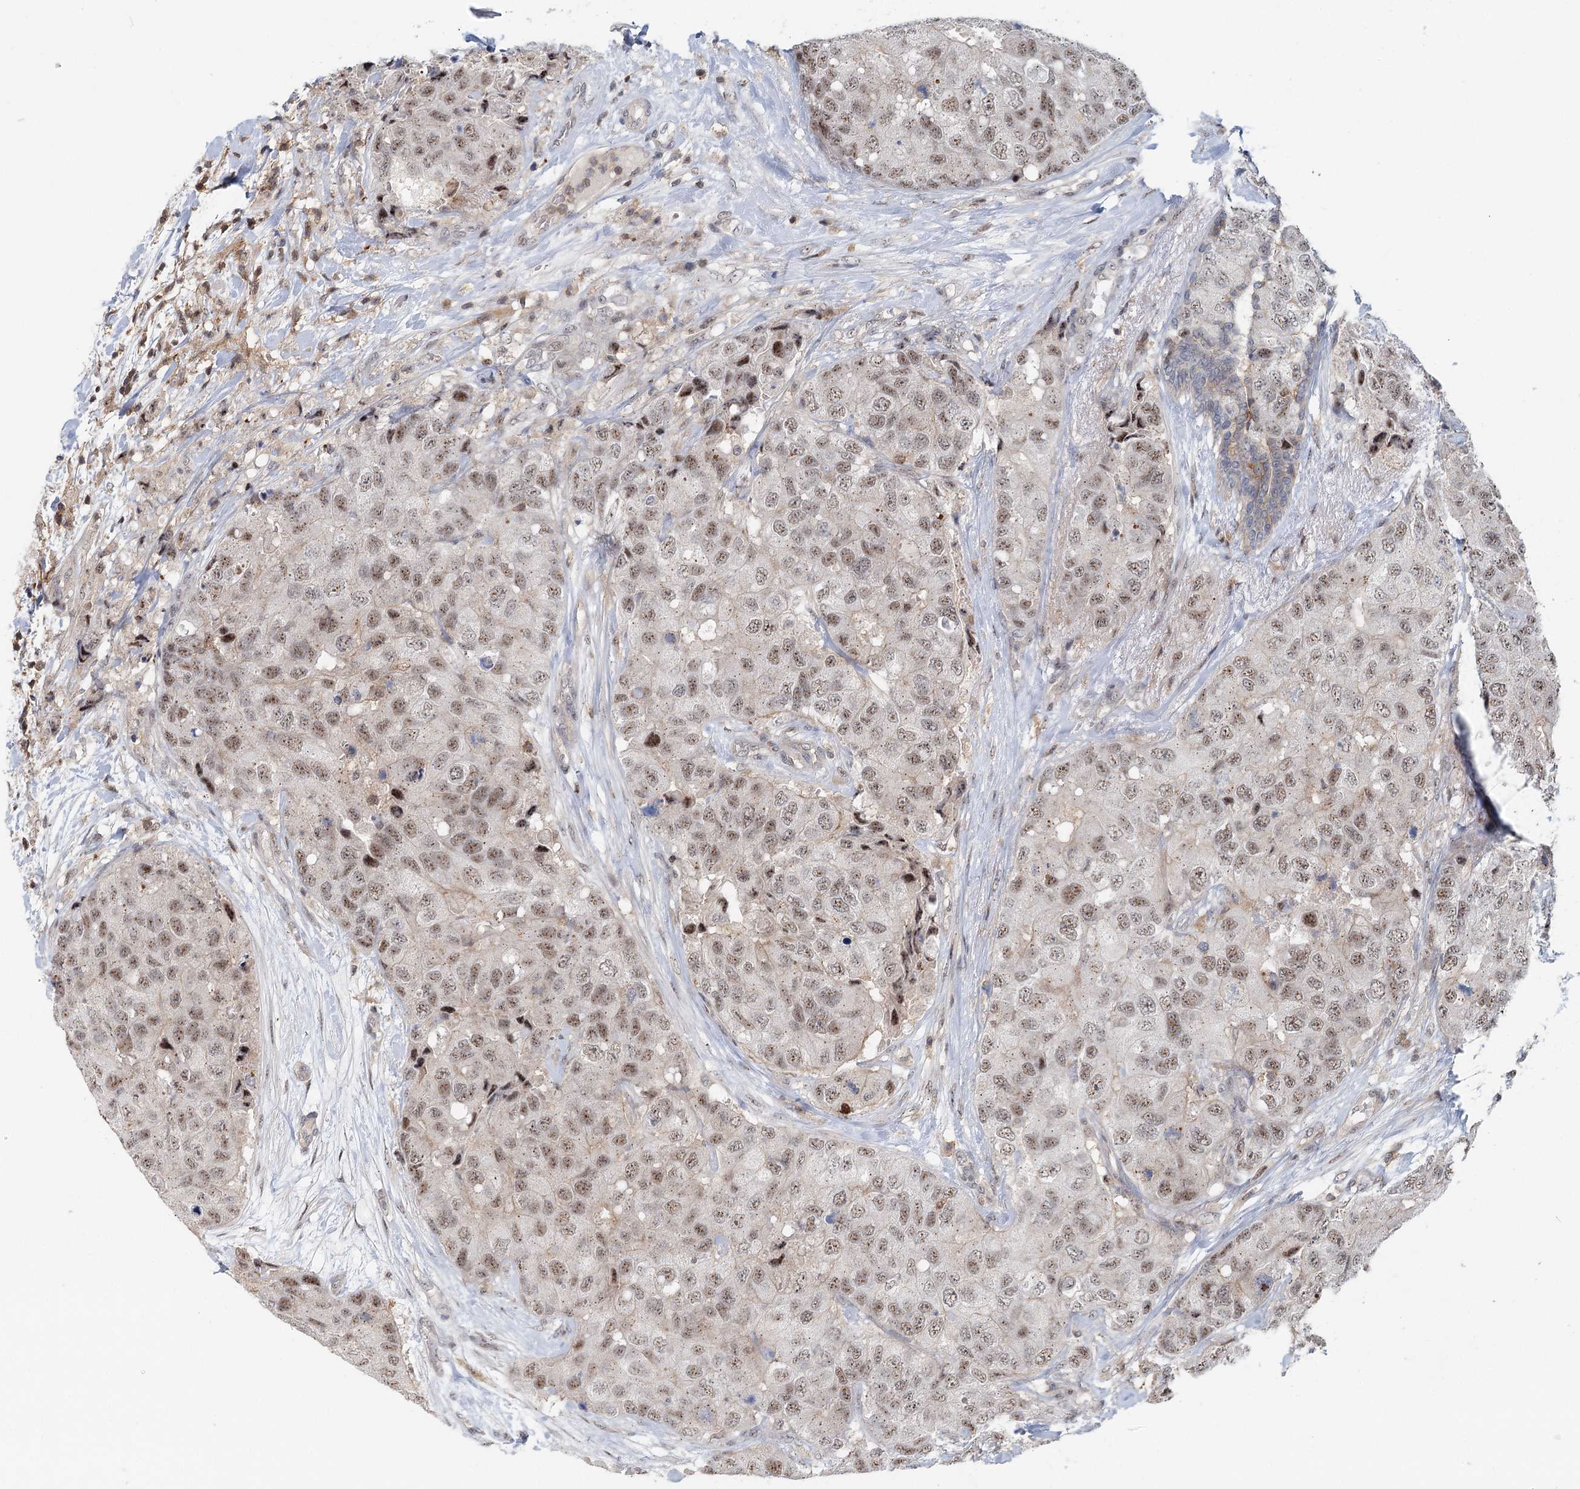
{"staining": {"intensity": "weak", "quantity": ">75%", "location": "nuclear"}, "tissue": "breast cancer", "cell_type": "Tumor cells", "image_type": "cancer", "snomed": [{"axis": "morphology", "description": "Duct carcinoma"}, {"axis": "topography", "description": "Breast"}], "caption": "Invasive ductal carcinoma (breast) tissue exhibits weak nuclear expression in about >75% of tumor cells, visualized by immunohistochemistry.", "gene": "CDC42SE2", "patient": {"sex": "female", "age": 62}}